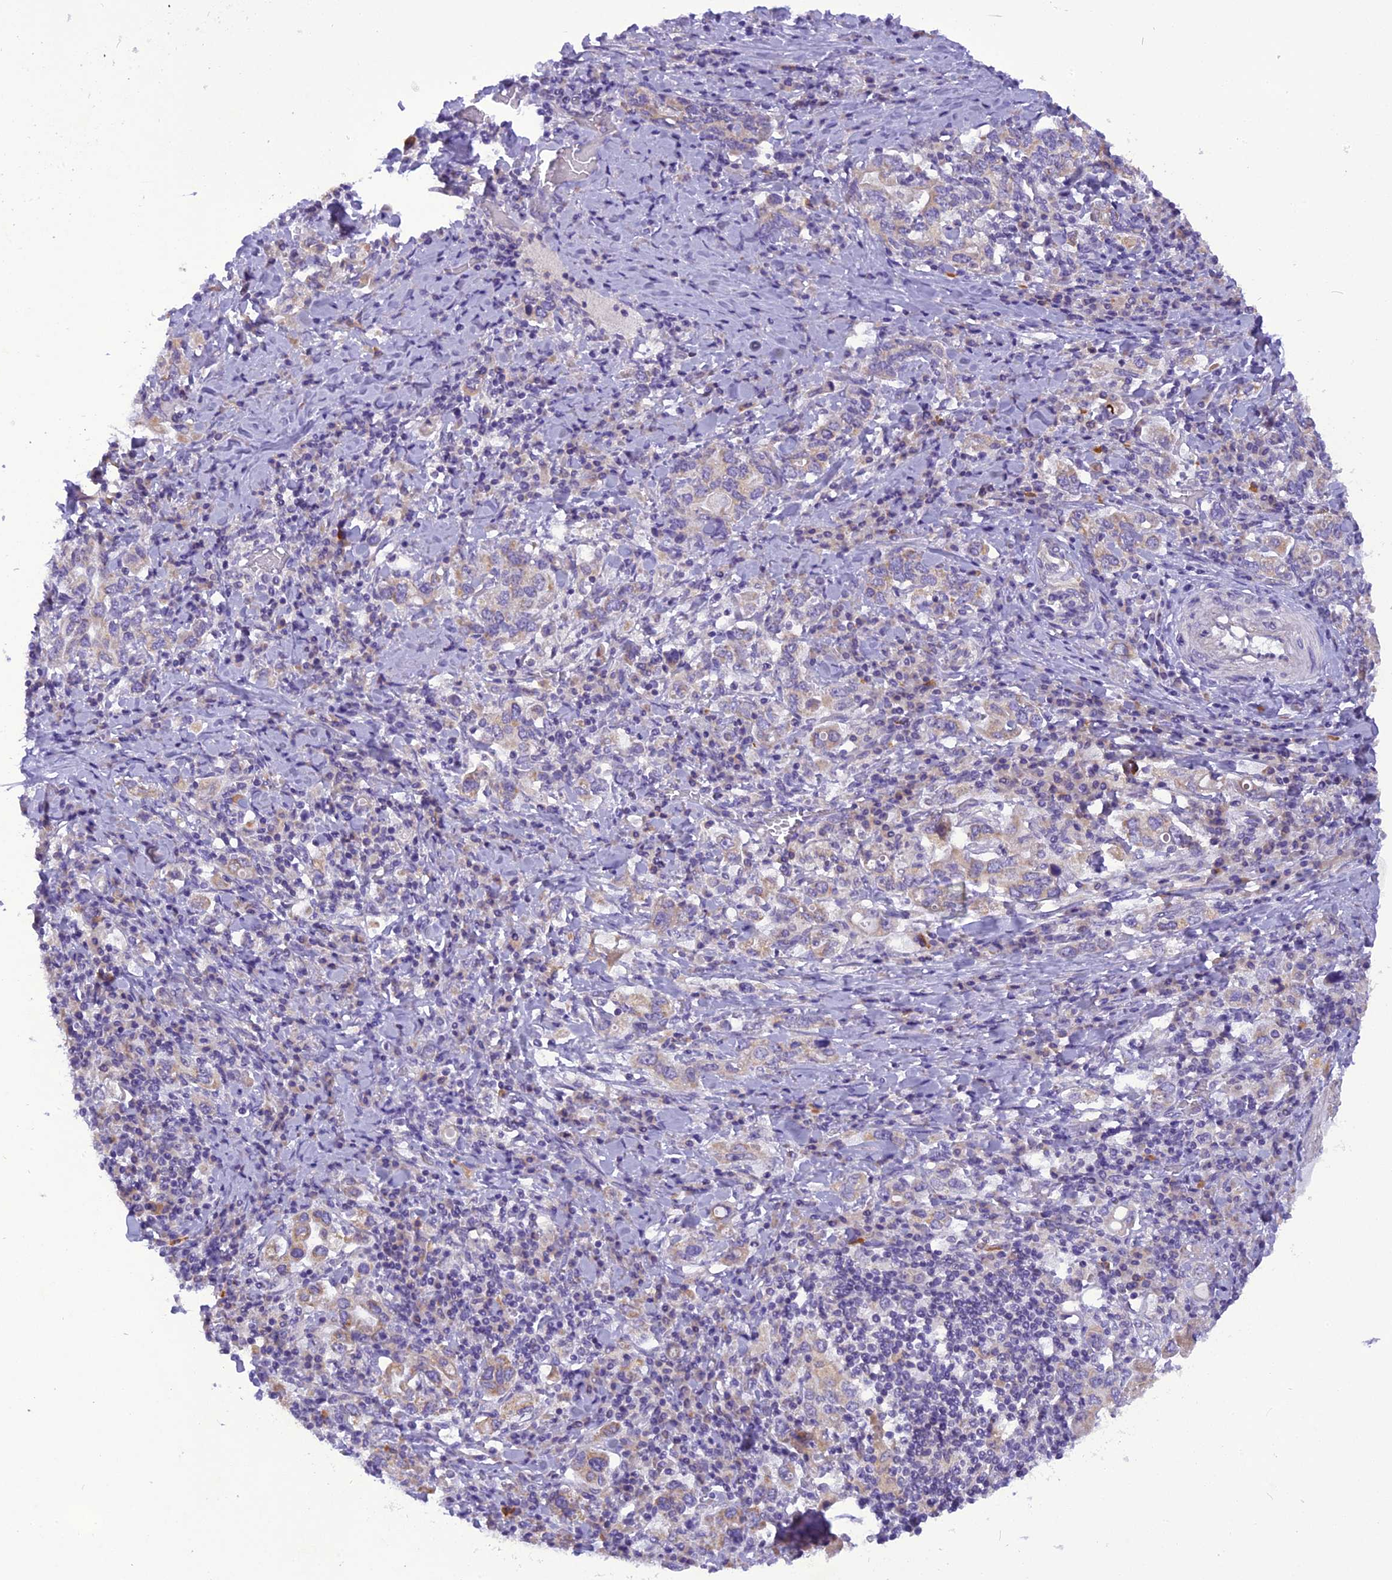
{"staining": {"intensity": "weak", "quantity": "<25%", "location": "cytoplasmic/membranous"}, "tissue": "stomach cancer", "cell_type": "Tumor cells", "image_type": "cancer", "snomed": [{"axis": "morphology", "description": "Adenocarcinoma, NOS"}, {"axis": "topography", "description": "Stomach, upper"}, {"axis": "topography", "description": "Stomach"}], "caption": "A high-resolution histopathology image shows IHC staining of adenocarcinoma (stomach), which exhibits no significant expression in tumor cells.", "gene": "TRIM3", "patient": {"sex": "male", "age": 62}}